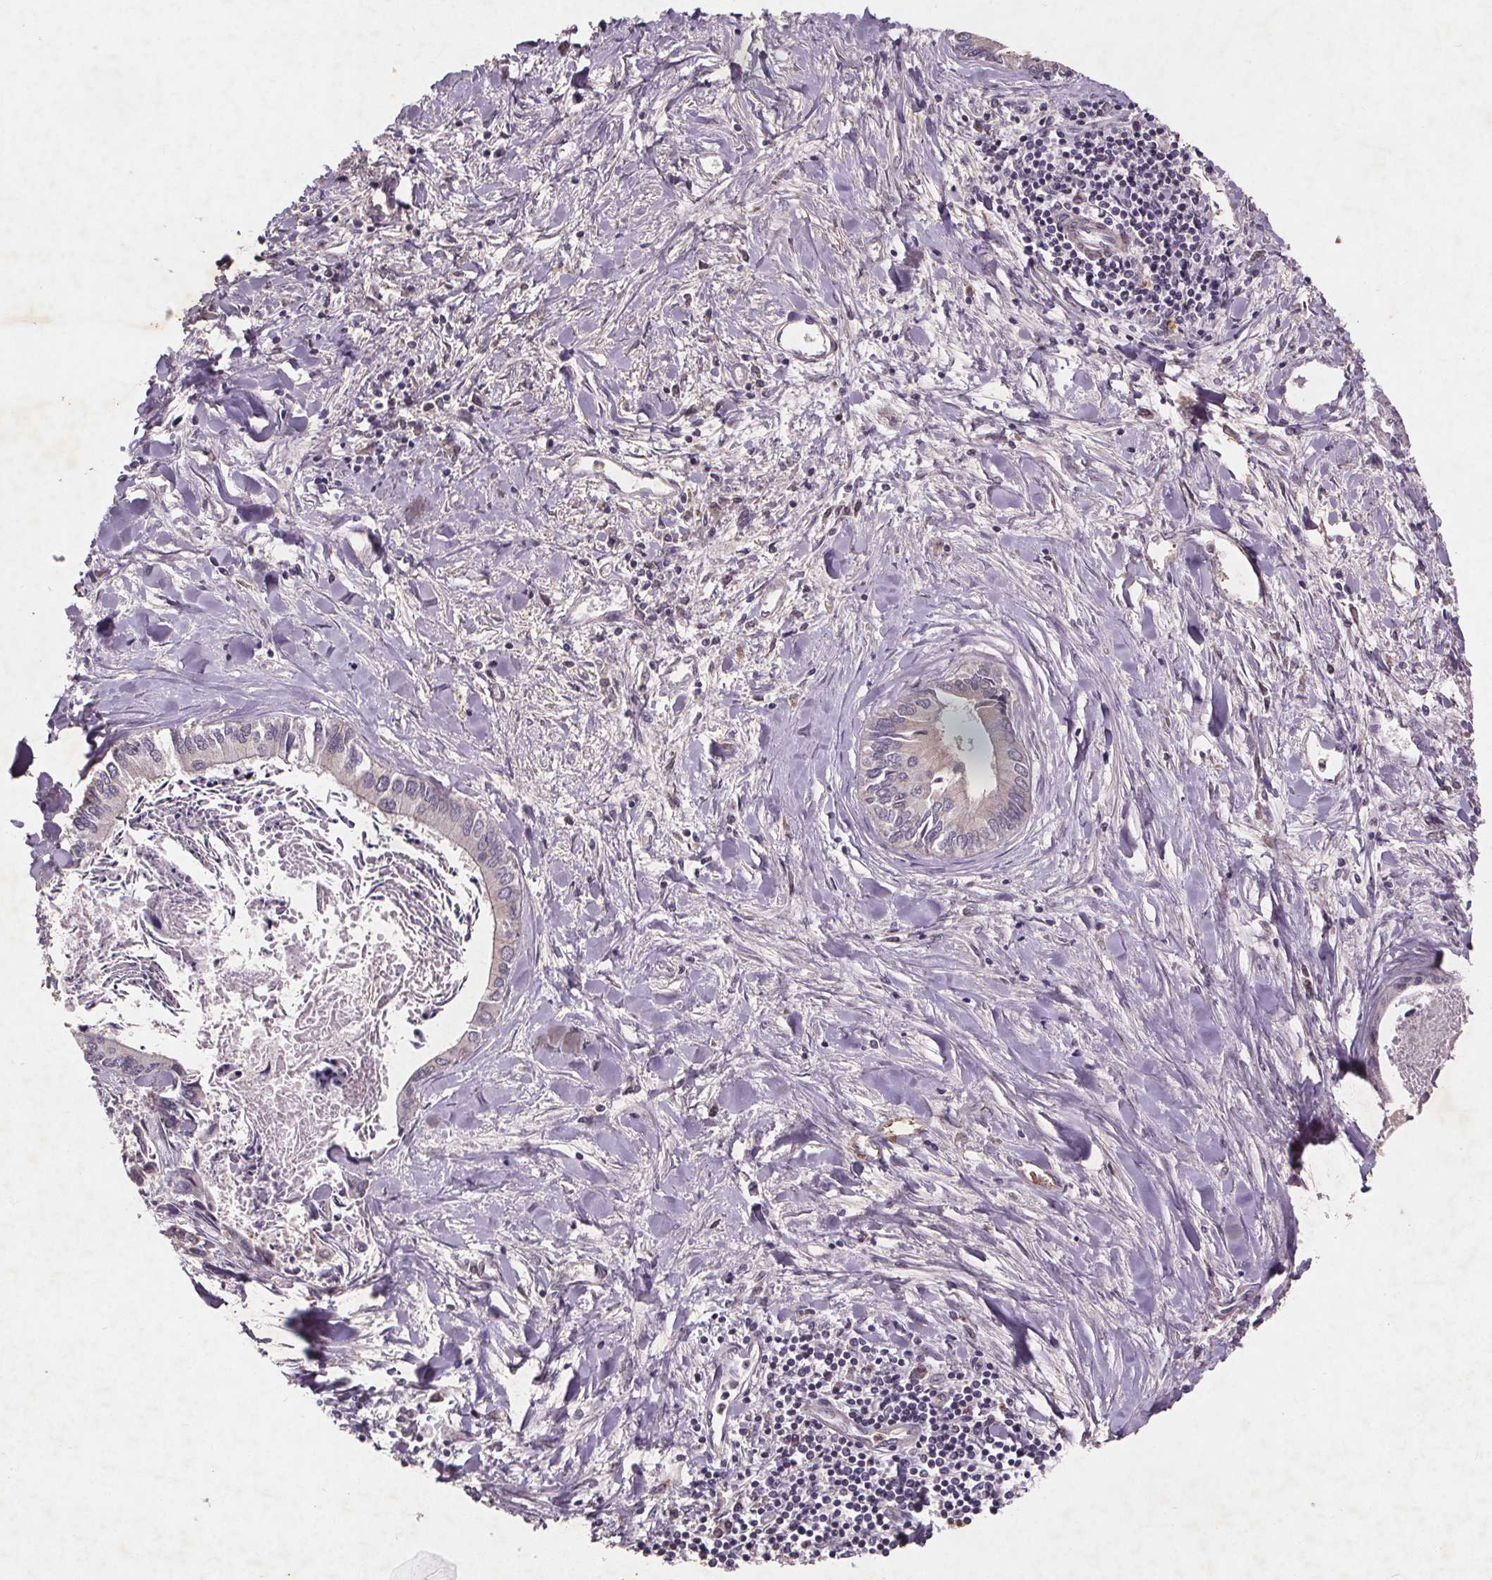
{"staining": {"intensity": "negative", "quantity": "none", "location": "none"}, "tissue": "liver cancer", "cell_type": "Tumor cells", "image_type": "cancer", "snomed": [{"axis": "morphology", "description": "Cholangiocarcinoma"}, {"axis": "topography", "description": "Liver"}], "caption": "Tumor cells are negative for protein expression in human cholangiocarcinoma (liver).", "gene": "STRN3", "patient": {"sex": "male", "age": 66}}